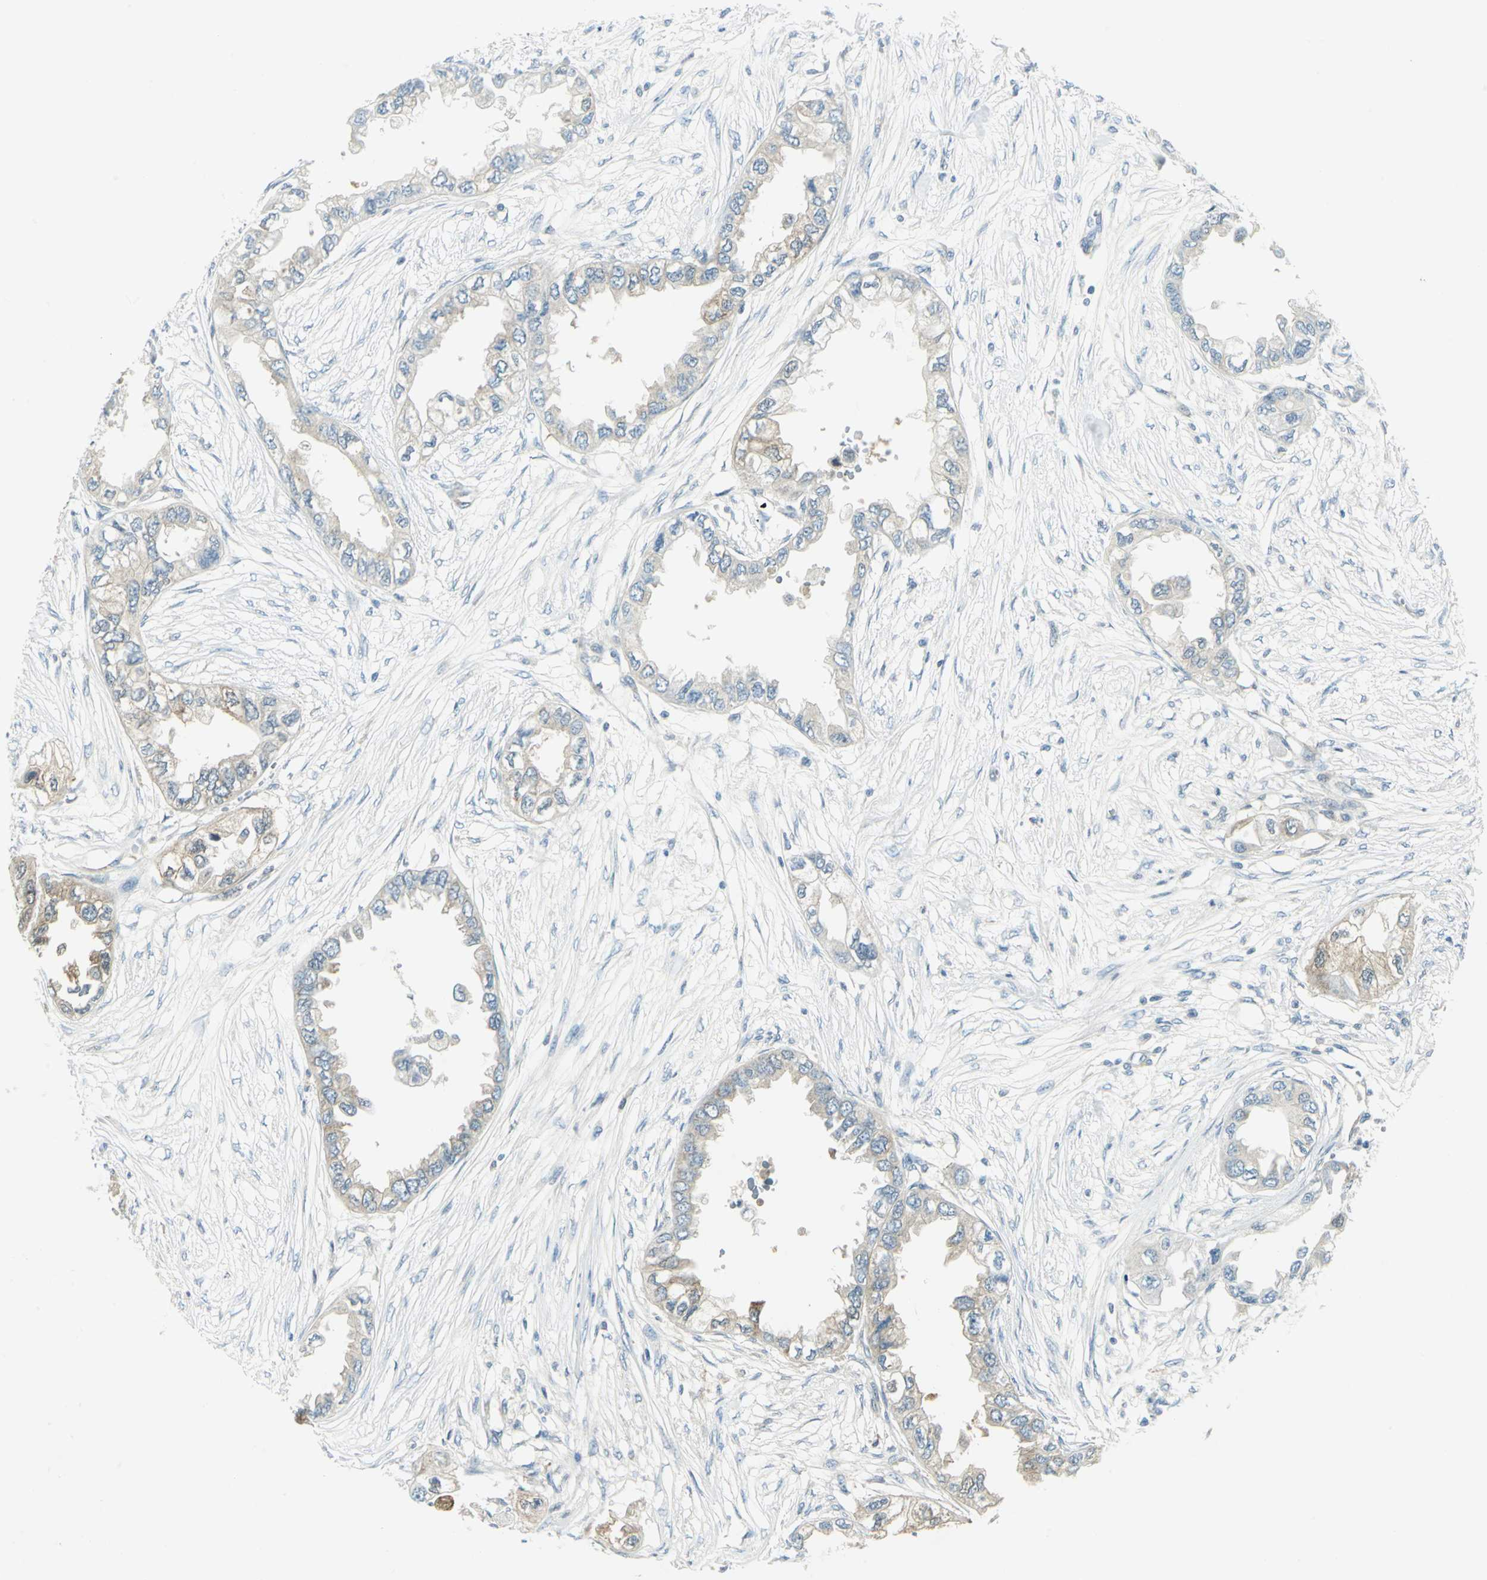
{"staining": {"intensity": "weak", "quantity": "<25%", "location": "cytoplasmic/membranous"}, "tissue": "endometrial cancer", "cell_type": "Tumor cells", "image_type": "cancer", "snomed": [{"axis": "morphology", "description": "Adenocarcinoma, NOS"}, {"axis": "topography", "description": "Endometrium"}], "caption": "A high-resolution histopathology image shows IHC staining of endometrial cancer (adenocarcinoma), which displays no significant staining in tumor cells. (DAB immunohistochemistry (IHC) visualized using brightfield microscopy, high magnification).", "gene": "ALDOA", "patient": {"sex": "female", "age": 67}}